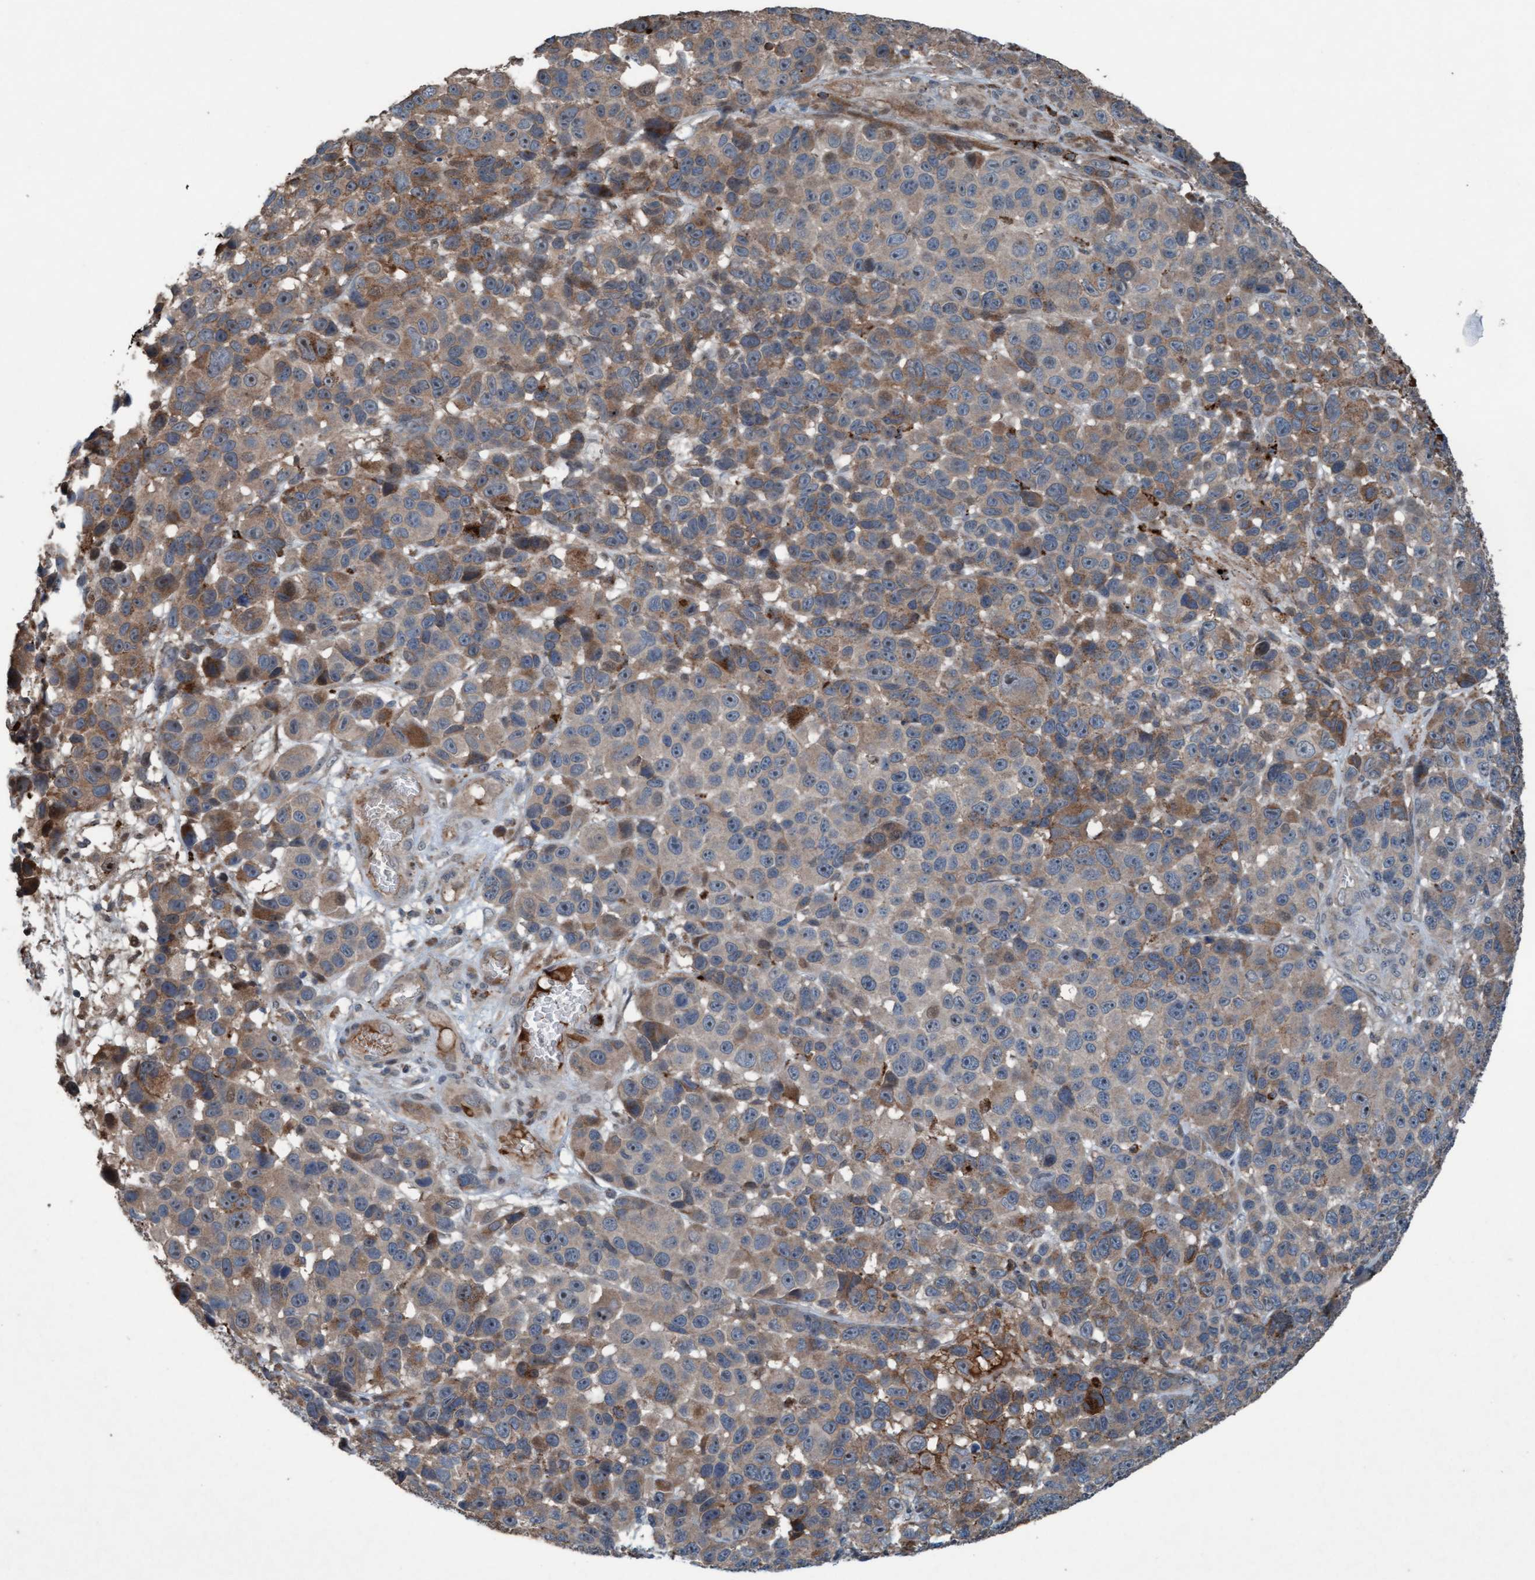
{"staining": {"intensity": "weak", "quantity": "<25%", "location": "cytoplasmic/membranous"}, "tissue": "melanoma", "cell_type": "Tumor cells", "image_type": "cancer", "snomed": [{"axis": "morphology", "description": "Malignant melanoma, NOS"}, {"axis": "topography", "description": "Skin"}], "caption": "The micrograph displays no significant expression in tumor cells of melanoma.", "gene": "PLXNB2", "patient": {"sex": "male", "age": 53}}